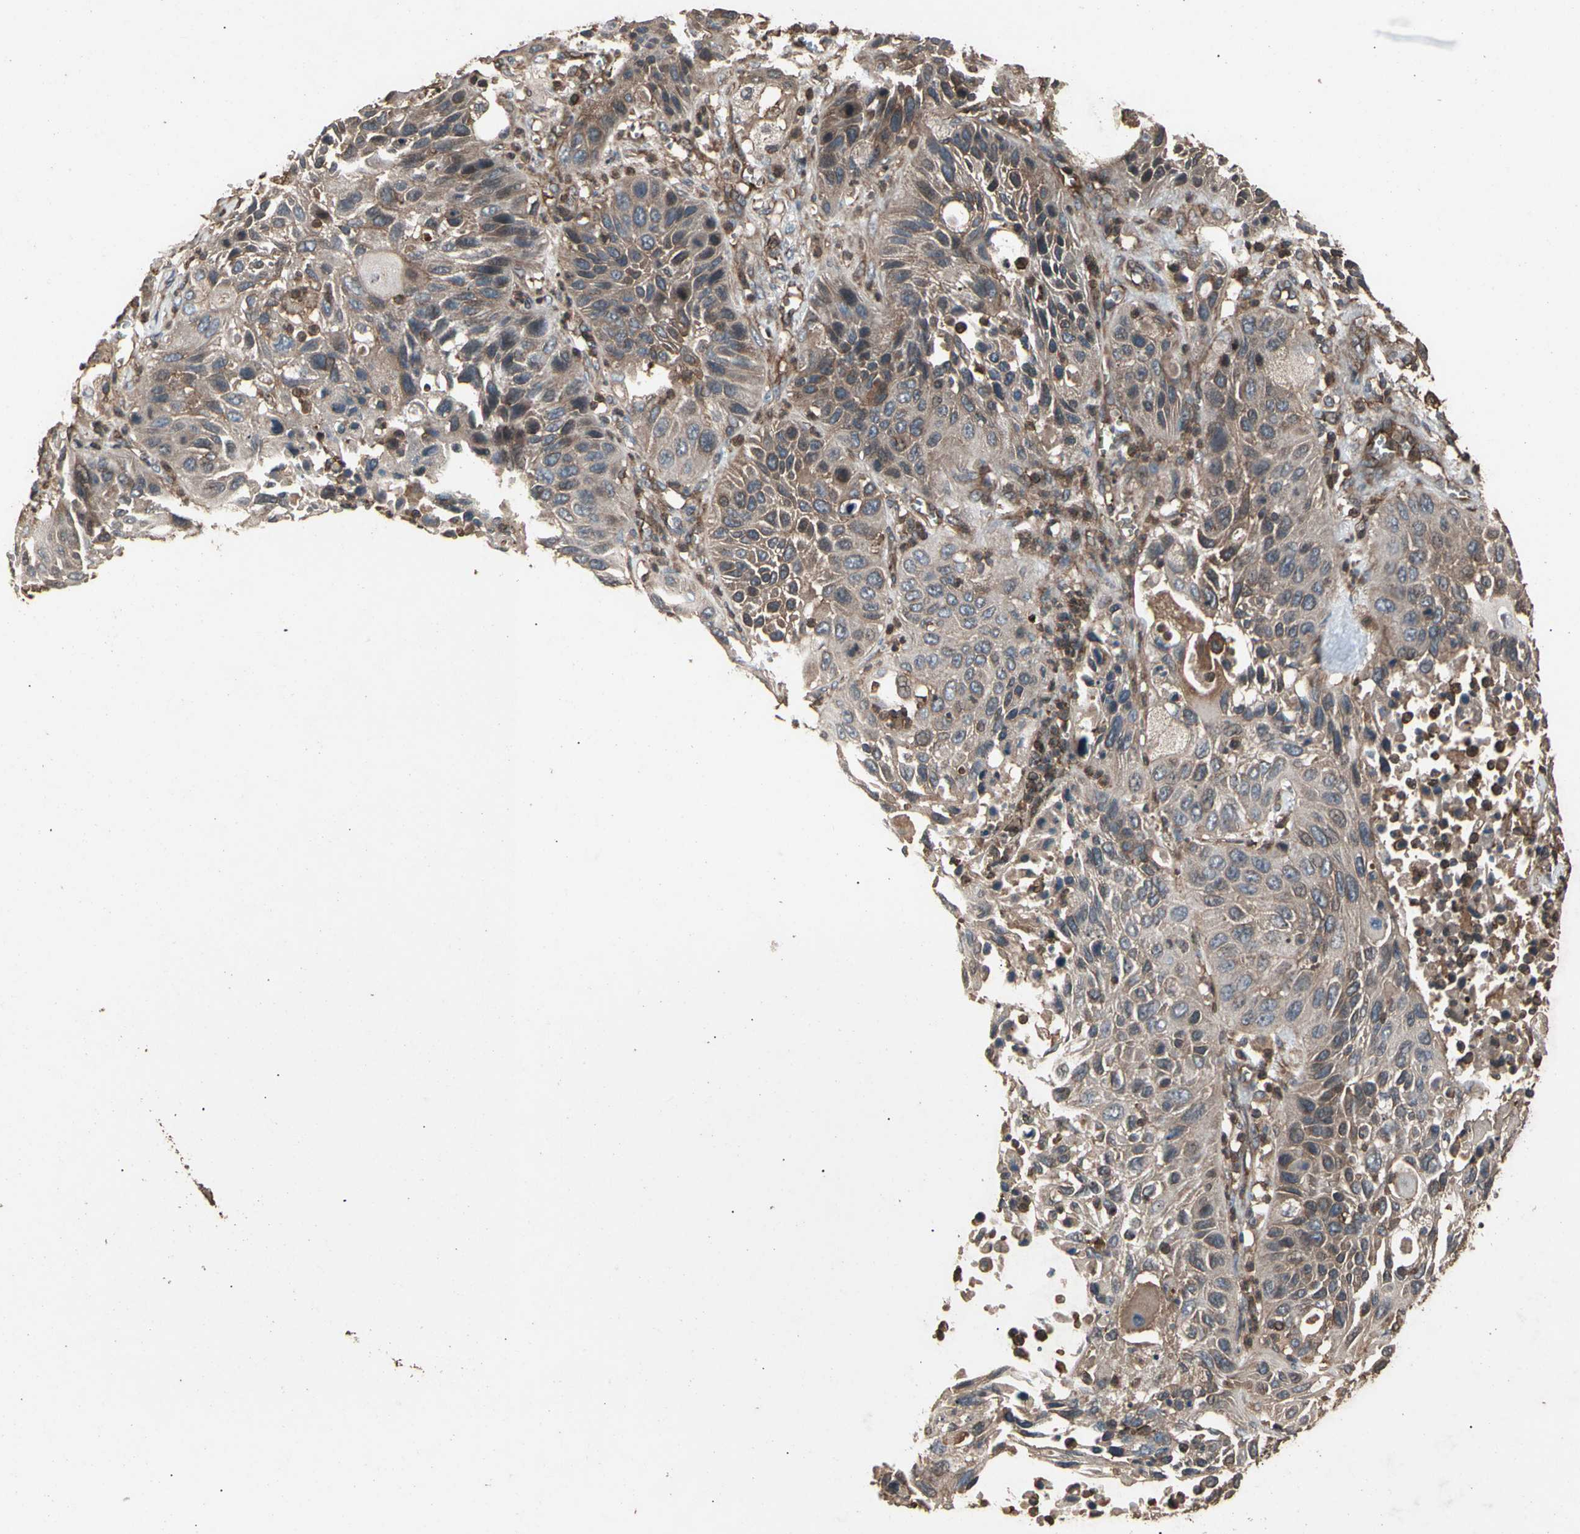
{"staining": {"intensity": "moderate", "quantity": ">75%", "location": "cytoplasmic/membranous"}, "tissue": "lung cancer", "cell_type": "Tumor cells", "image_type": "cancer", "snomed": [{"axis": "morphology", "description": "Squamous cell carcinoma, NOS"}, {"axis": "topography", "description": "Lung"}], "caption": "A medium amount of moderate cytoplasmic/membranous positivity is appreciated in approximately >75% of tumor cells in lung cancer (squamous cell carcinoma) tissue.", "gene": "AGBL2", "patient": {"sex": "female", "age": 76}}